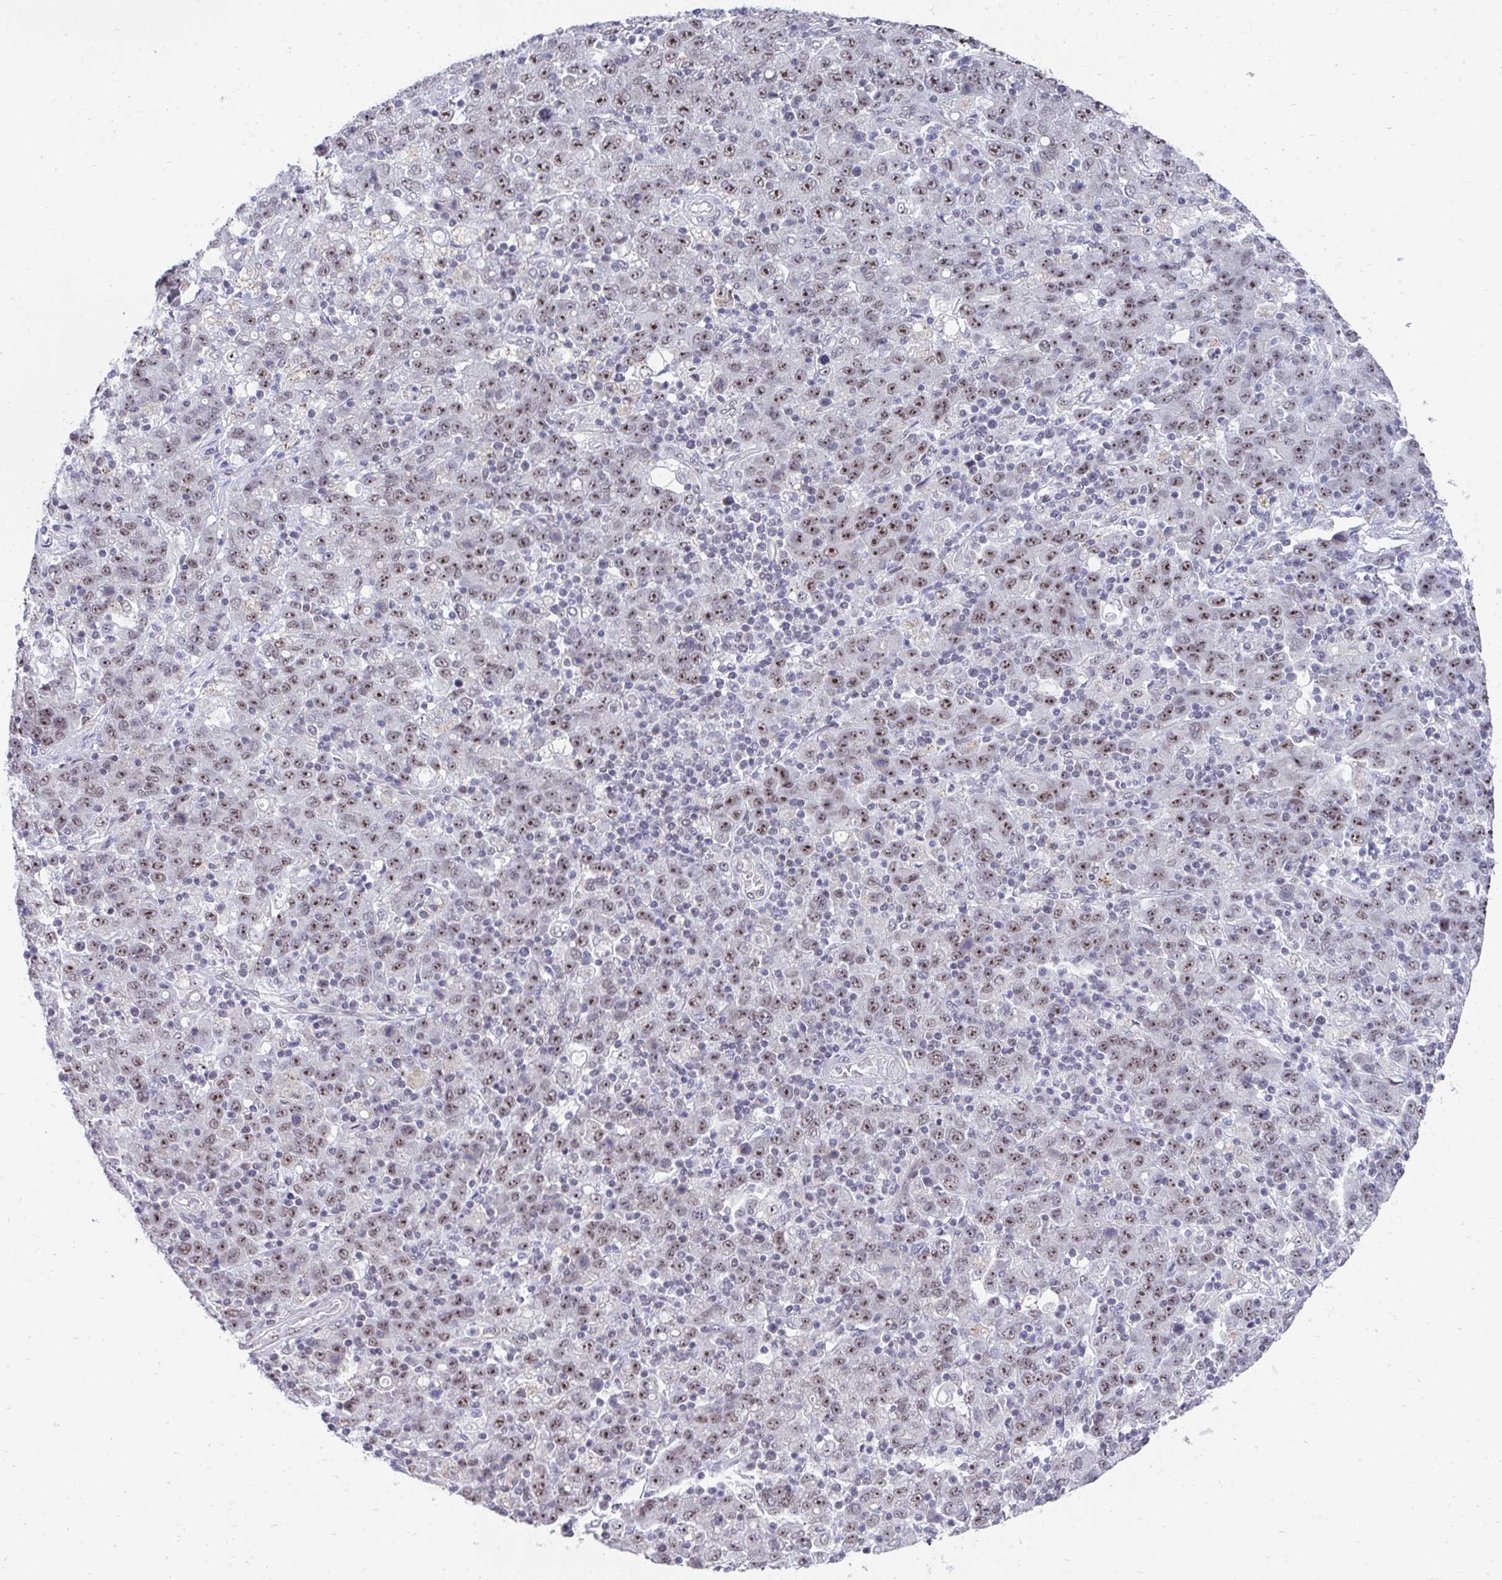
{"staining": {"intensity": "moderate", "quantity": "25%-75%", "location": "nuclear"}, "tissue": "stomach cancer", "cell_type": "Tumor cells", "image_type": "cancer", "snomed": [{"axis": "morphology", "description": "Adenocarcinoma, NOS"}, {"axis": "topography", "description": "Stomach, upper"}], "caption": "Stomach cancer (adenocarcinoma) was stained to show a protein in brown. There is medium levels of moderate nuclear positivity in about 25%-75% of tumor cells.", "gene": "HIRA", "patient": {"sex": "male", "age": 69}}